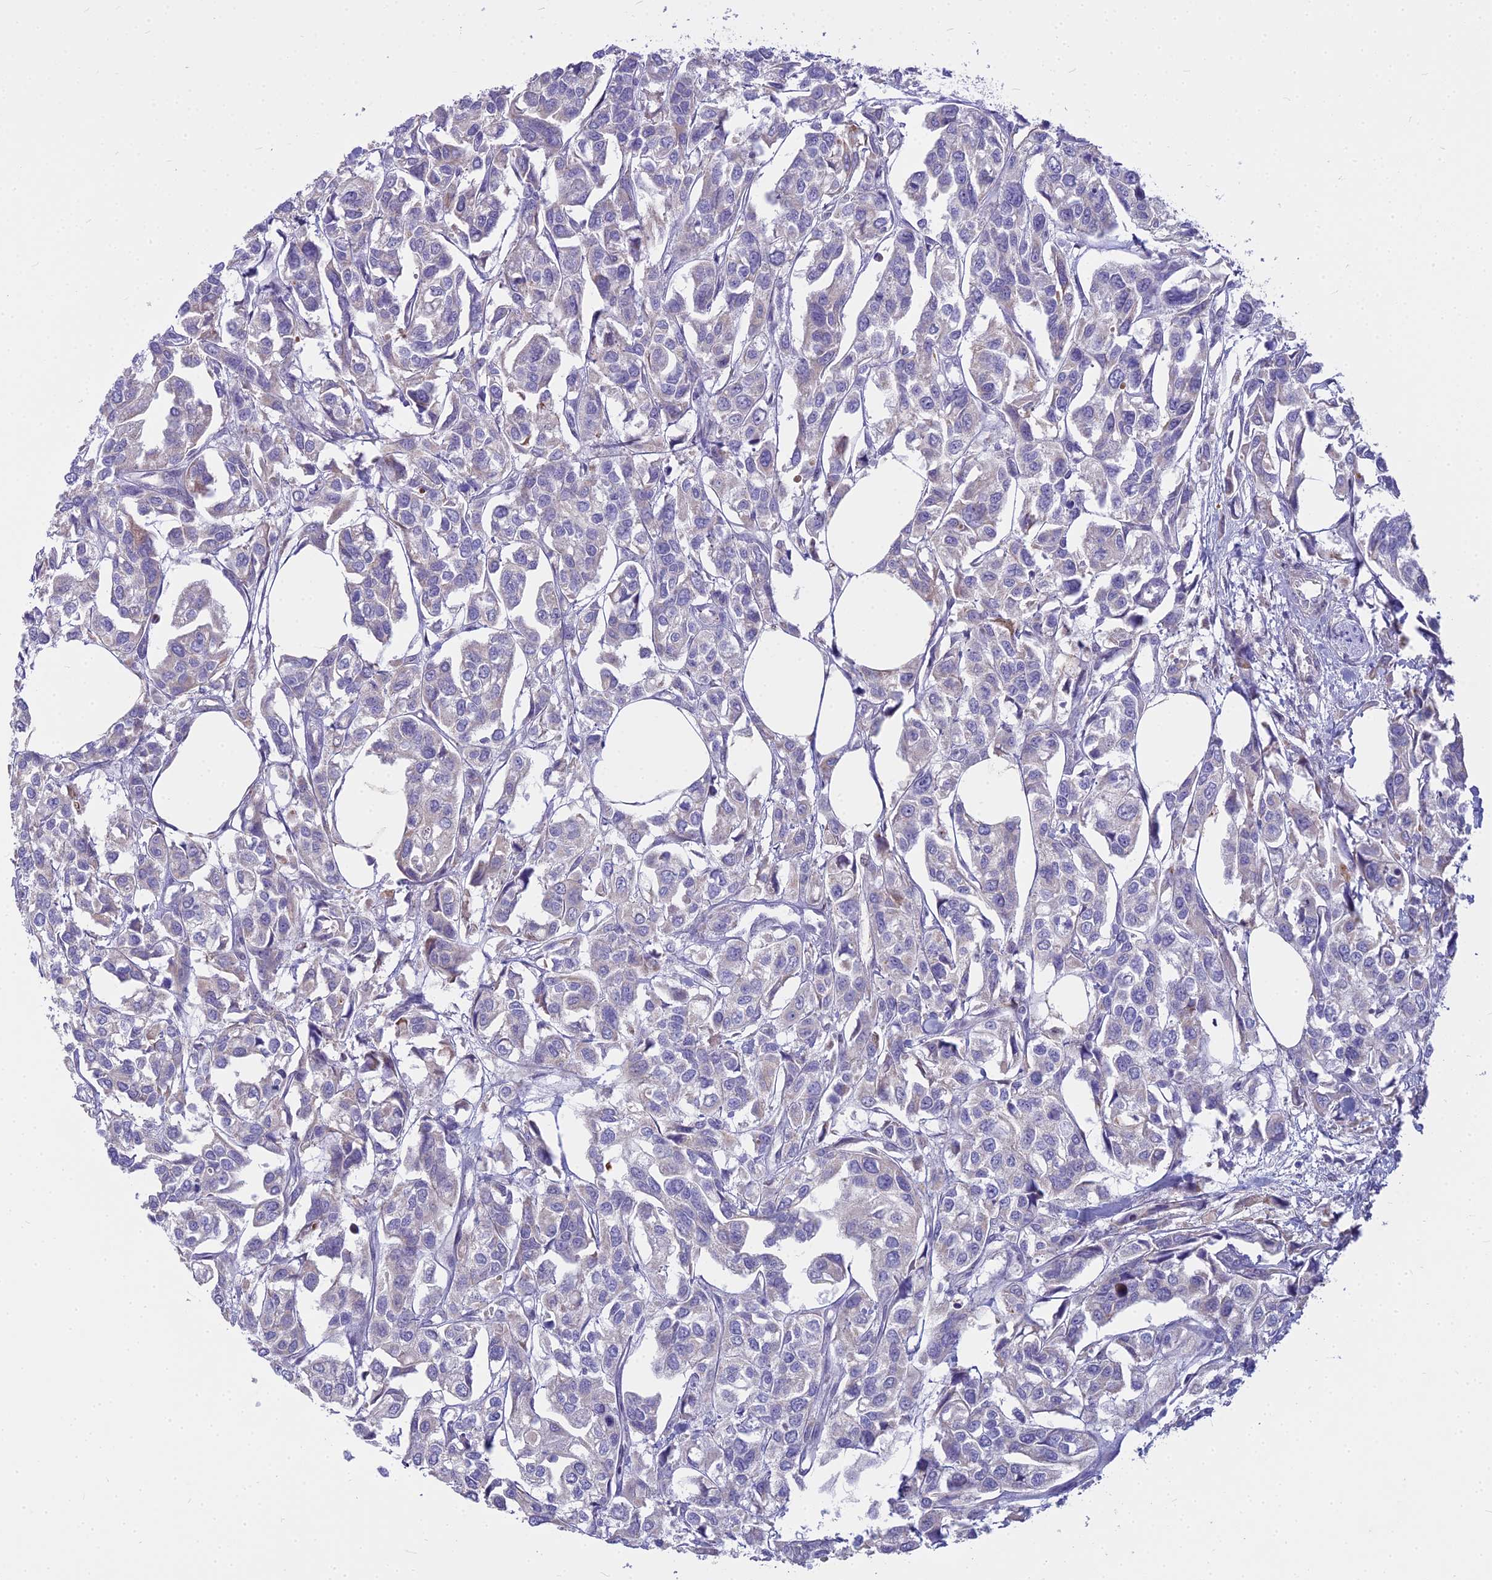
{"staining": {"intensity": "negative", "quantity": "none", "location": "none"}, "tissue": "urothelial cancer", "cell_type": "Tumor cells", "image_type": "cancer", "snomed": [{"axis": "morphology", "description": "Urothelial carcinoma, High grade"}, {"axis": "topography", "description": "Urinary bladder"}], "caption": "A photomicrograph of high-grade urothelial carcinoma stained for a protein reveals no brown staining in tumor cells.", "gene": "WDPCP", "patient": {"sex": "male", "age": 67}}